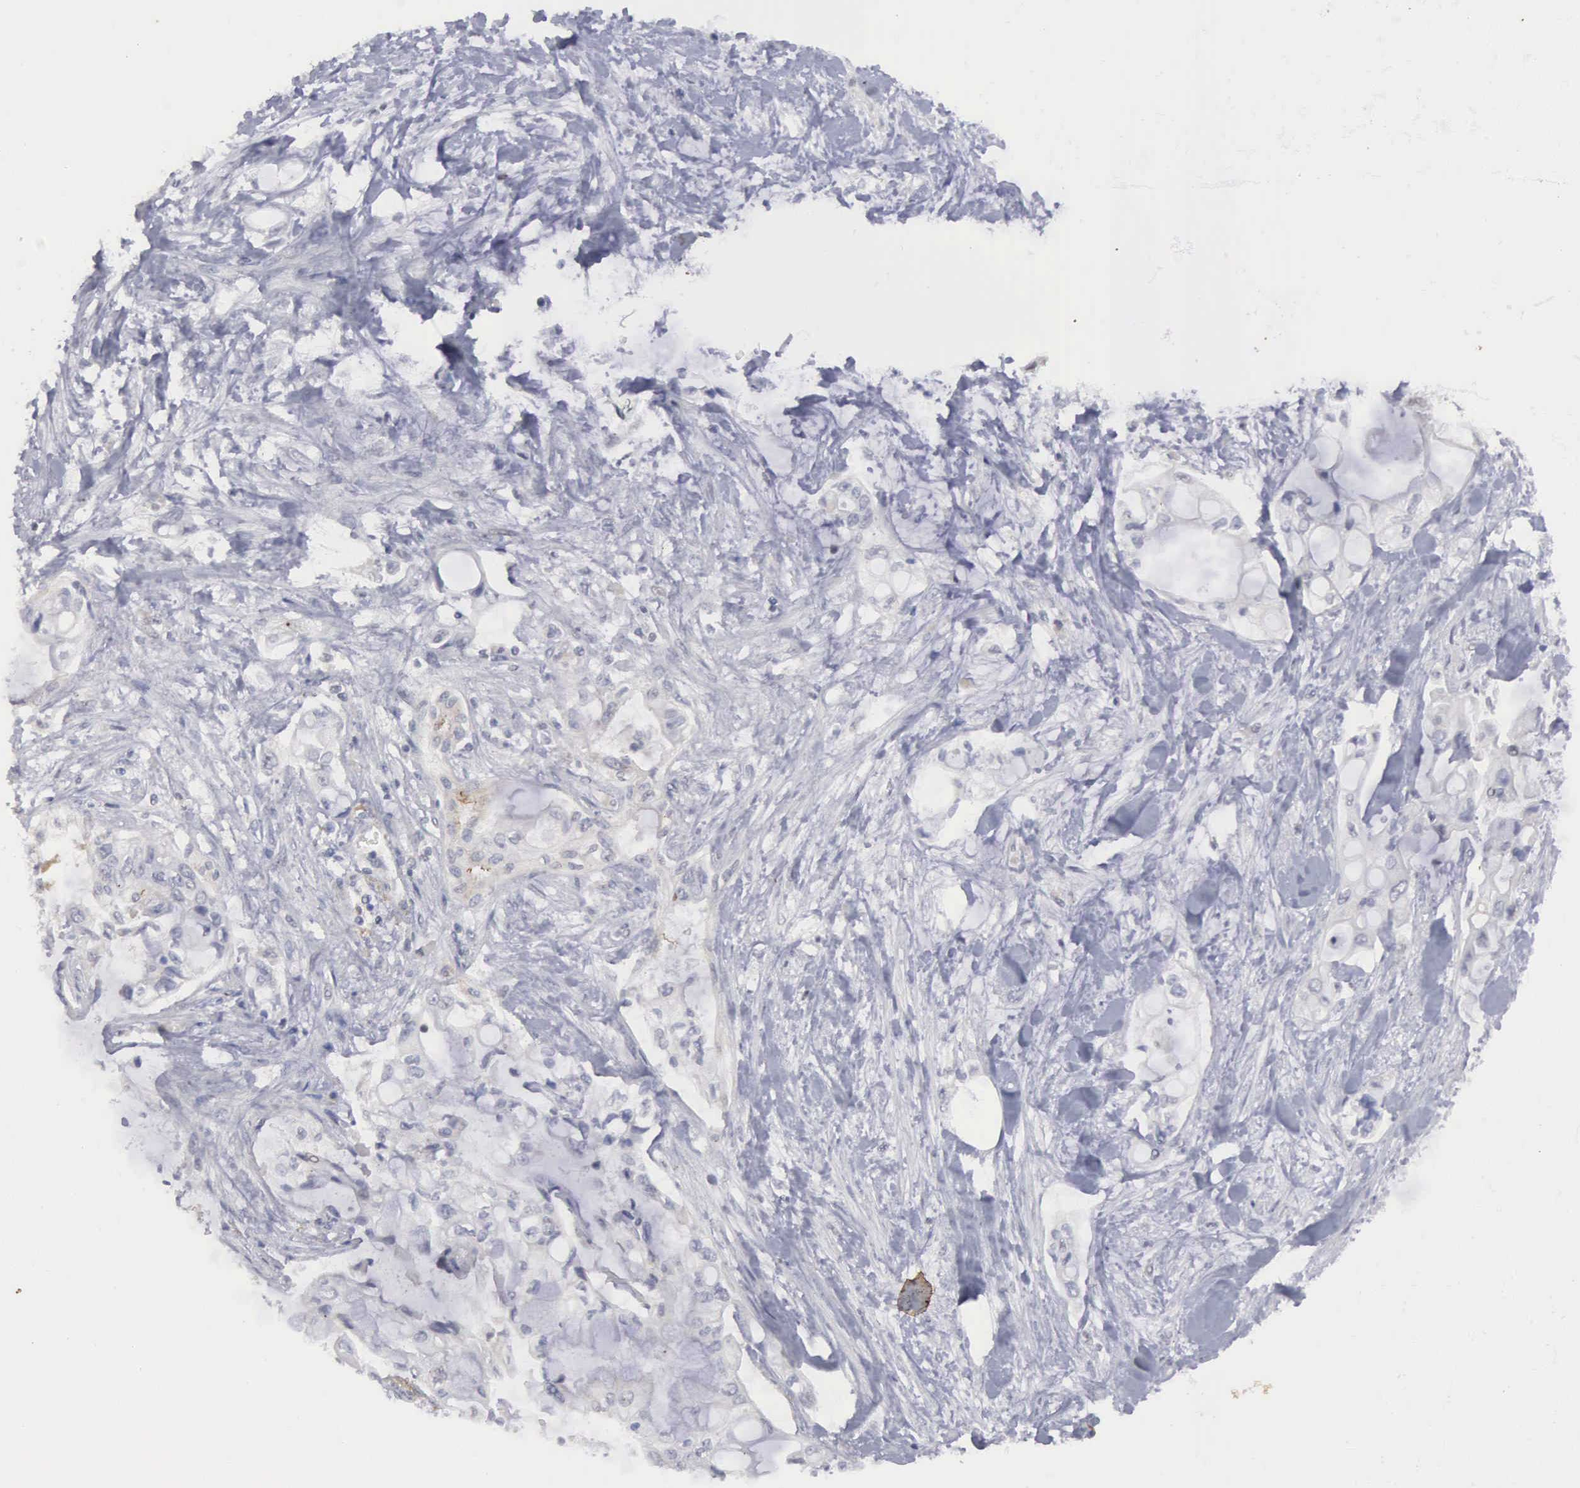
{"staining": {"intensity": "negative", "quantity": "none", "location": "none"}, "tissue": "pancreatic cancer", "cell_type": "Tumor cells", "image_type": "cancer", "snomed": [{"axis": "morphology", "description": "Adenocarcinoma, NOS"}, {"axis": "topography", "description": "Pancreas"}], "caption": "The micrograph demonstrates no significant staining in tumor cells of pancreatic cancer.", "gene": "RBPJ", "patient": {"sex": "female", "age": 70}}